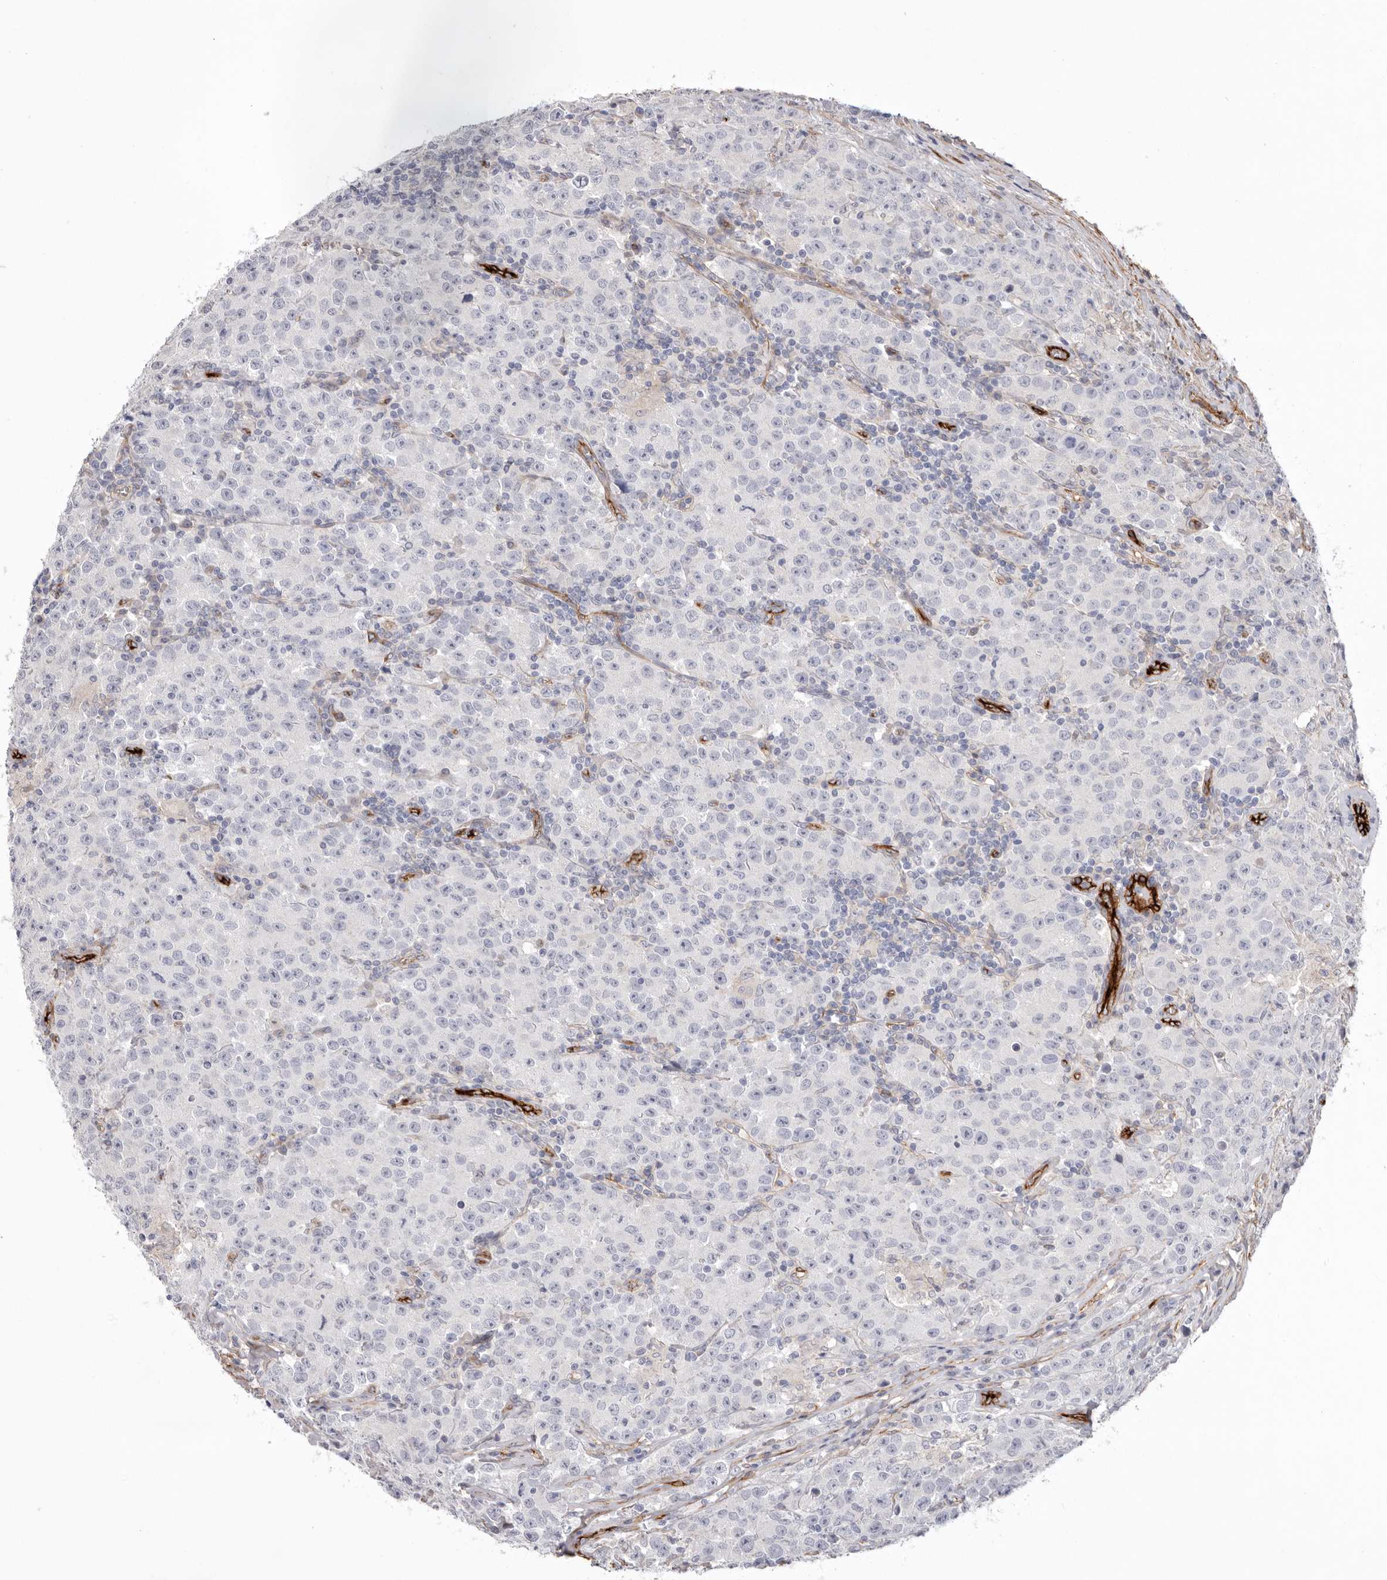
{"staining": {"intensity": "negative", "quantity": "none", "location": "none"}, "tissue": "testis cancer", "cell_type": "Tumor cells", "image_type": "cancer", "snomed": [{"axis": "morphology", "description": "Seminoma, NOS"}, {"axis": "morphology", "description": "Carcinoma, Embryonal, NOS"}, {"axis": "topography", "description": "Testis"}], "caption": "Immunohistochemistry photomicrograph of human testis seminoma stained for a protein (brown), which demonstrates no staining in tumor cells.", "gene": "LRRC66", "patient": {"sex": "male", "age": 43}}